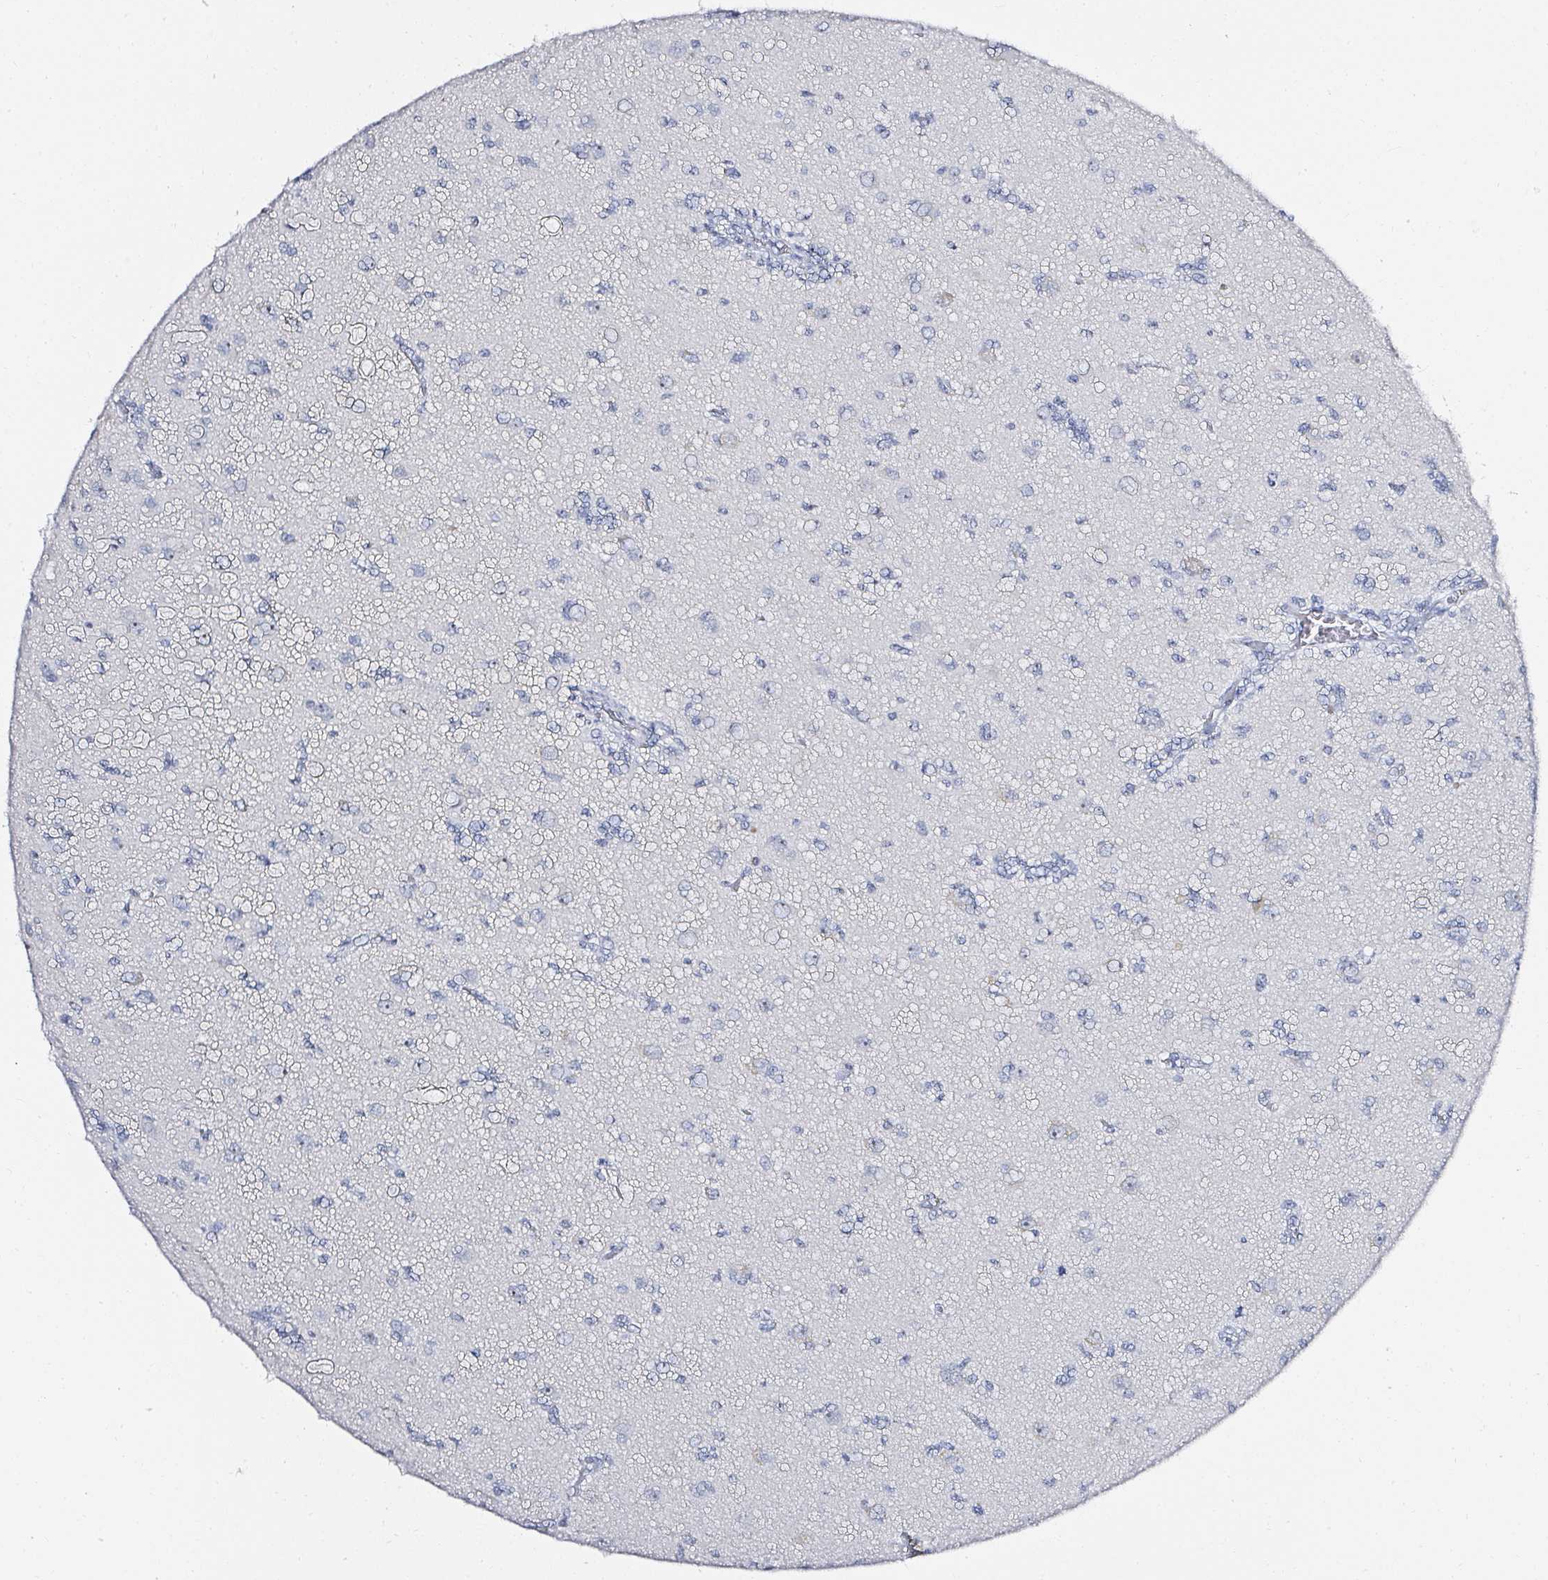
{"staining": {"intensity": "negative", "quantity": "none", "location": "none"}, "tissue": "glioma", "cell_type": "Tumor cells", "image_type": "cancer", "snomed": [{"axis": "morphology", "description": "Glioma, malignant, High grade"}, {"axis": "topography", "description": "Brain"}], "caption": "IHC histopathology image of high-grade glioma (malignant) stained for a protein (brown), which reveals no expression in tumor cells.", "gene": "ACAN", "patient": {"sex": "male", "age": 67}}